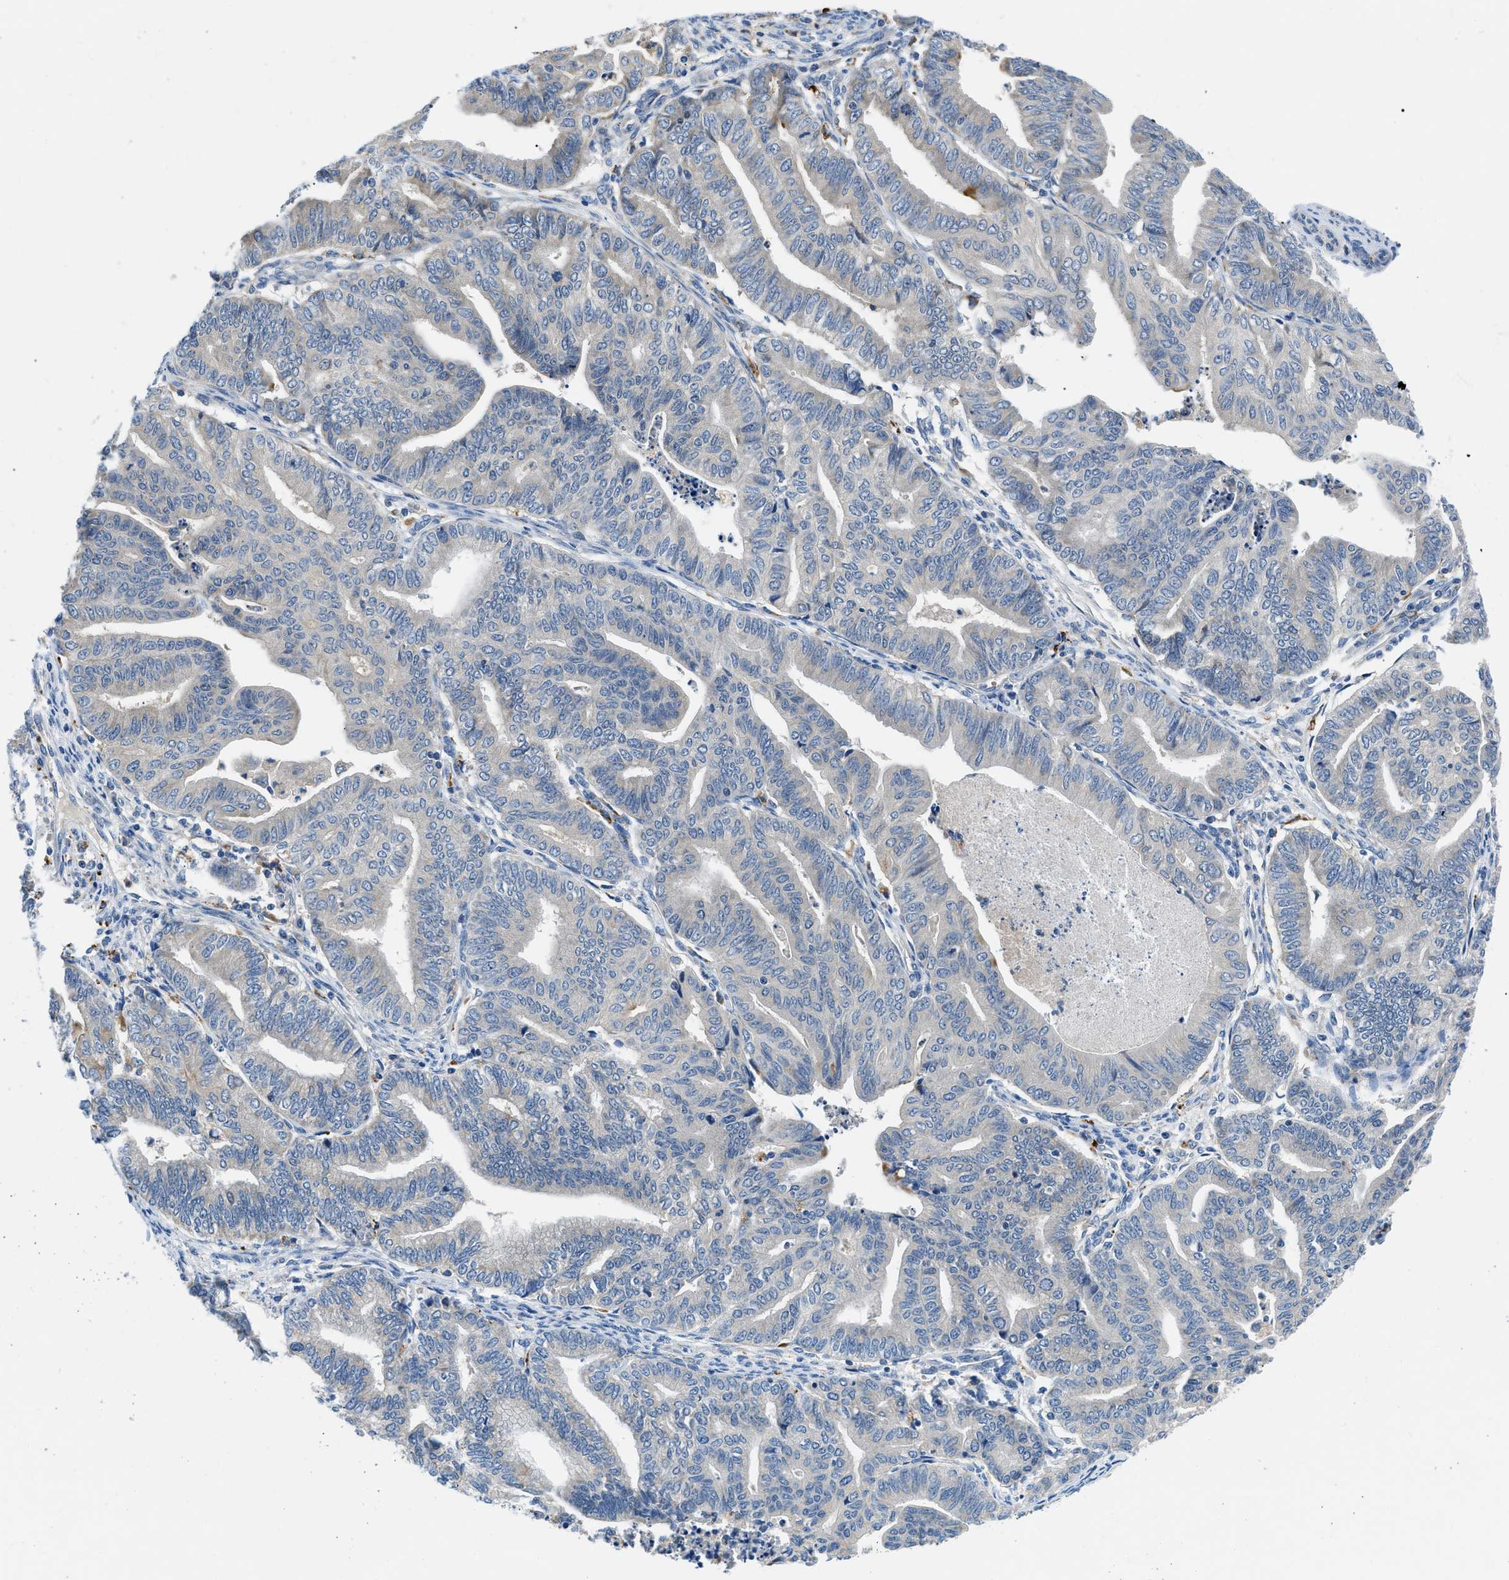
{"staining": {"intensity": "negative", "quantity": "none", "location": "none"}, "tissue": "endometrial cancer", "cell_type": "Tumor cells", "image_type": "cancer", "snomed": [{"axis": "morphology", "description": "Adenocarcinoma, NOS"}, {"axis": "topography", "description": "Endometrium"}], "caption": "A histopathology image of endometrial cancer stained for a protein displays no brown staining in tumor cells. (DAB IHC, high magnification).", "gene": "ADGRE3", "patient": {"sex": "female", "age": 79}}